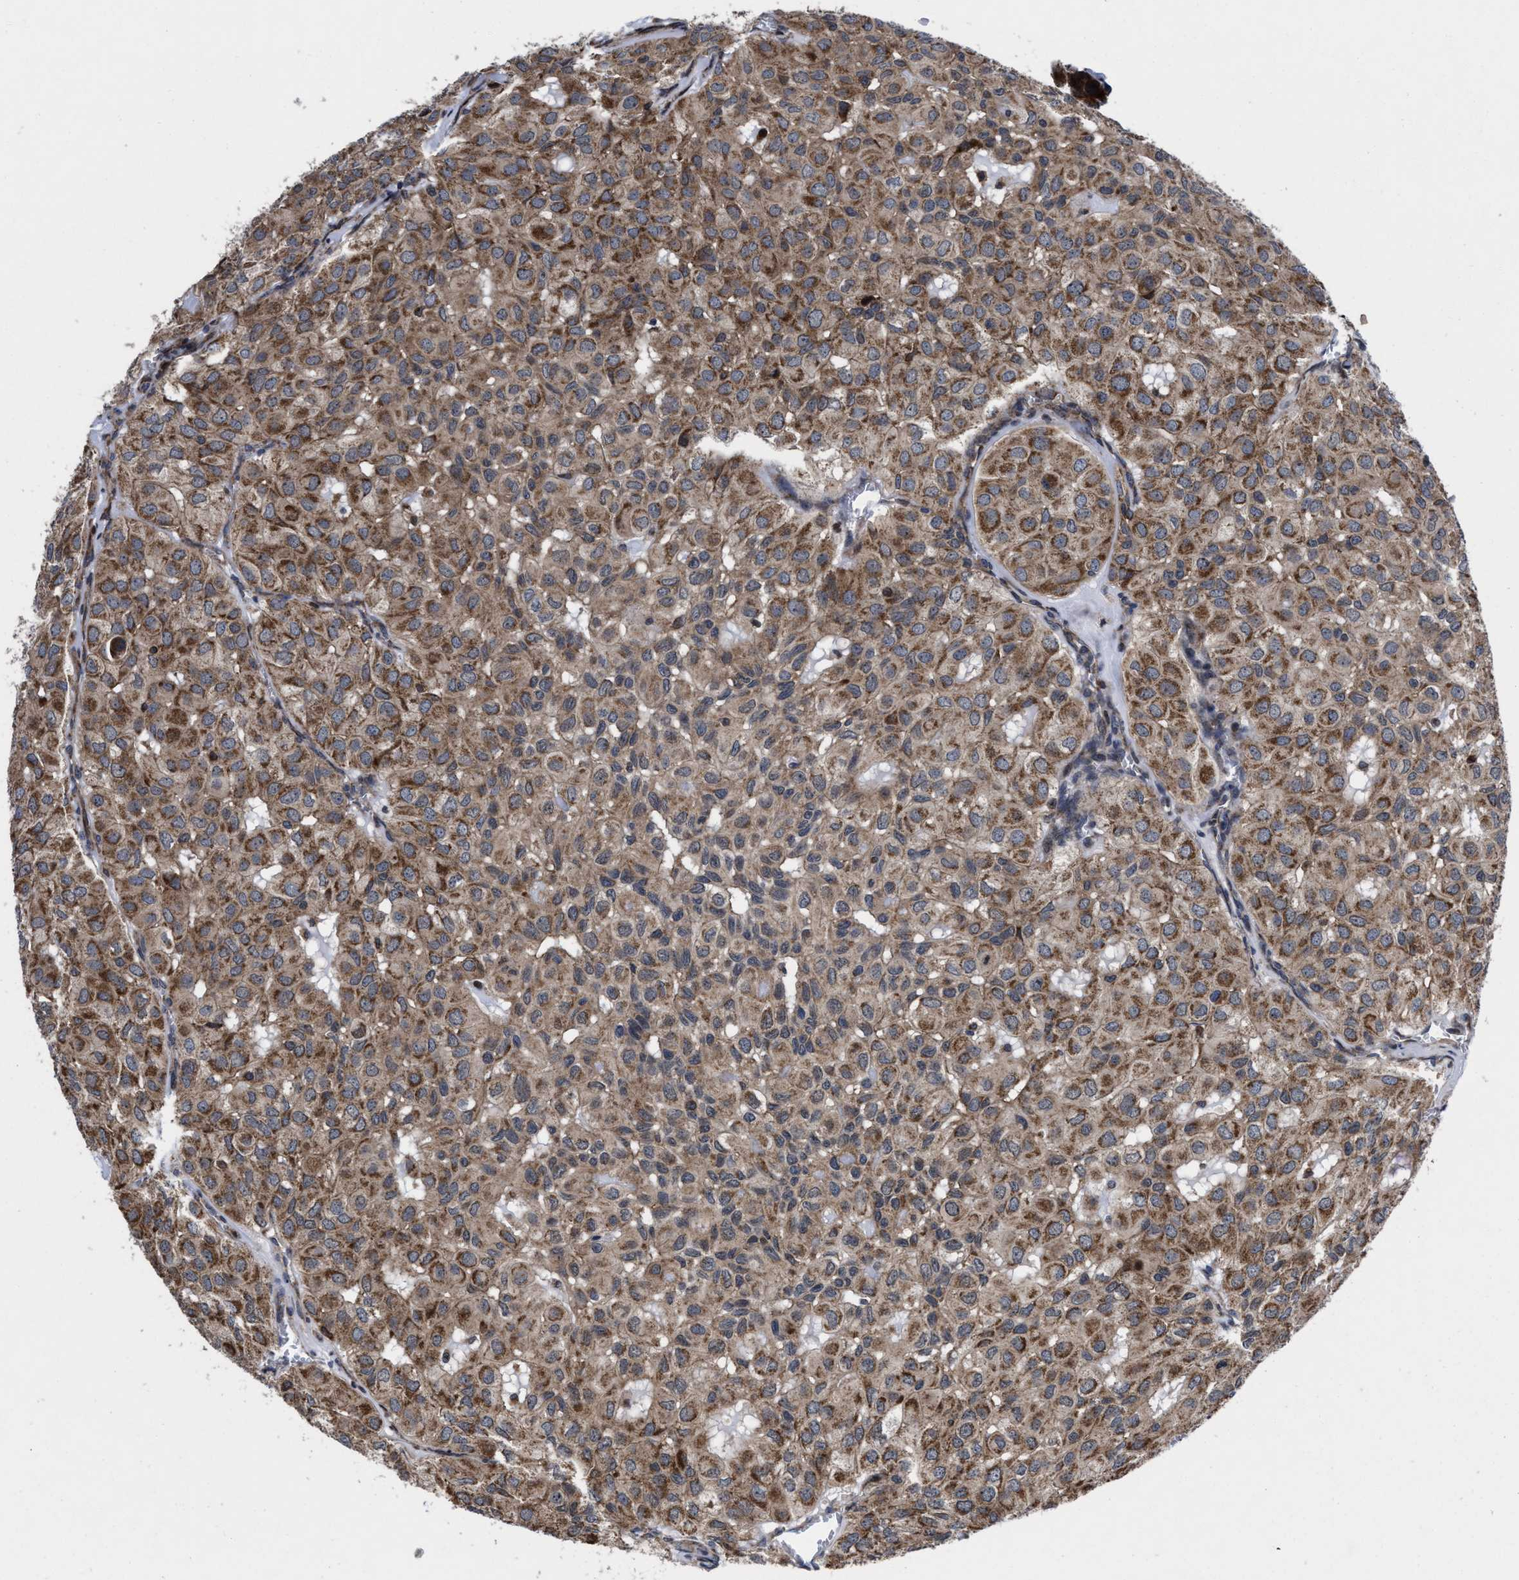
{"staining": {"intensity": "moderate", "quantity": ">75%", "location": "cytoplasmic/membranous"}, "tissue": "head and neck cancer", "cell_type": "Tumor cells", "image_type": "cancer", "snomed": [{"axis": "morphology", "description": "Adenocarcinoma, NOS"}, {"axis": "topography", "description": "Salivary gland, NOS"}, {"axis": "topography", "description": "Head-Neck"}], "caption": "The micrograph displays immunohistochemical staining of head and neck cancer. There is moderate cytoplasmic/membranous positivity is seen in approximately >75% of tumor cells. (Stains: DAB (3,3'-diaminobenzidine) in brown, nuclei in blue, Microscopy: brightfield microscopy at high magnification).", "gene": "MRPL50", "patient": {"sex": "female", "age": 76}}